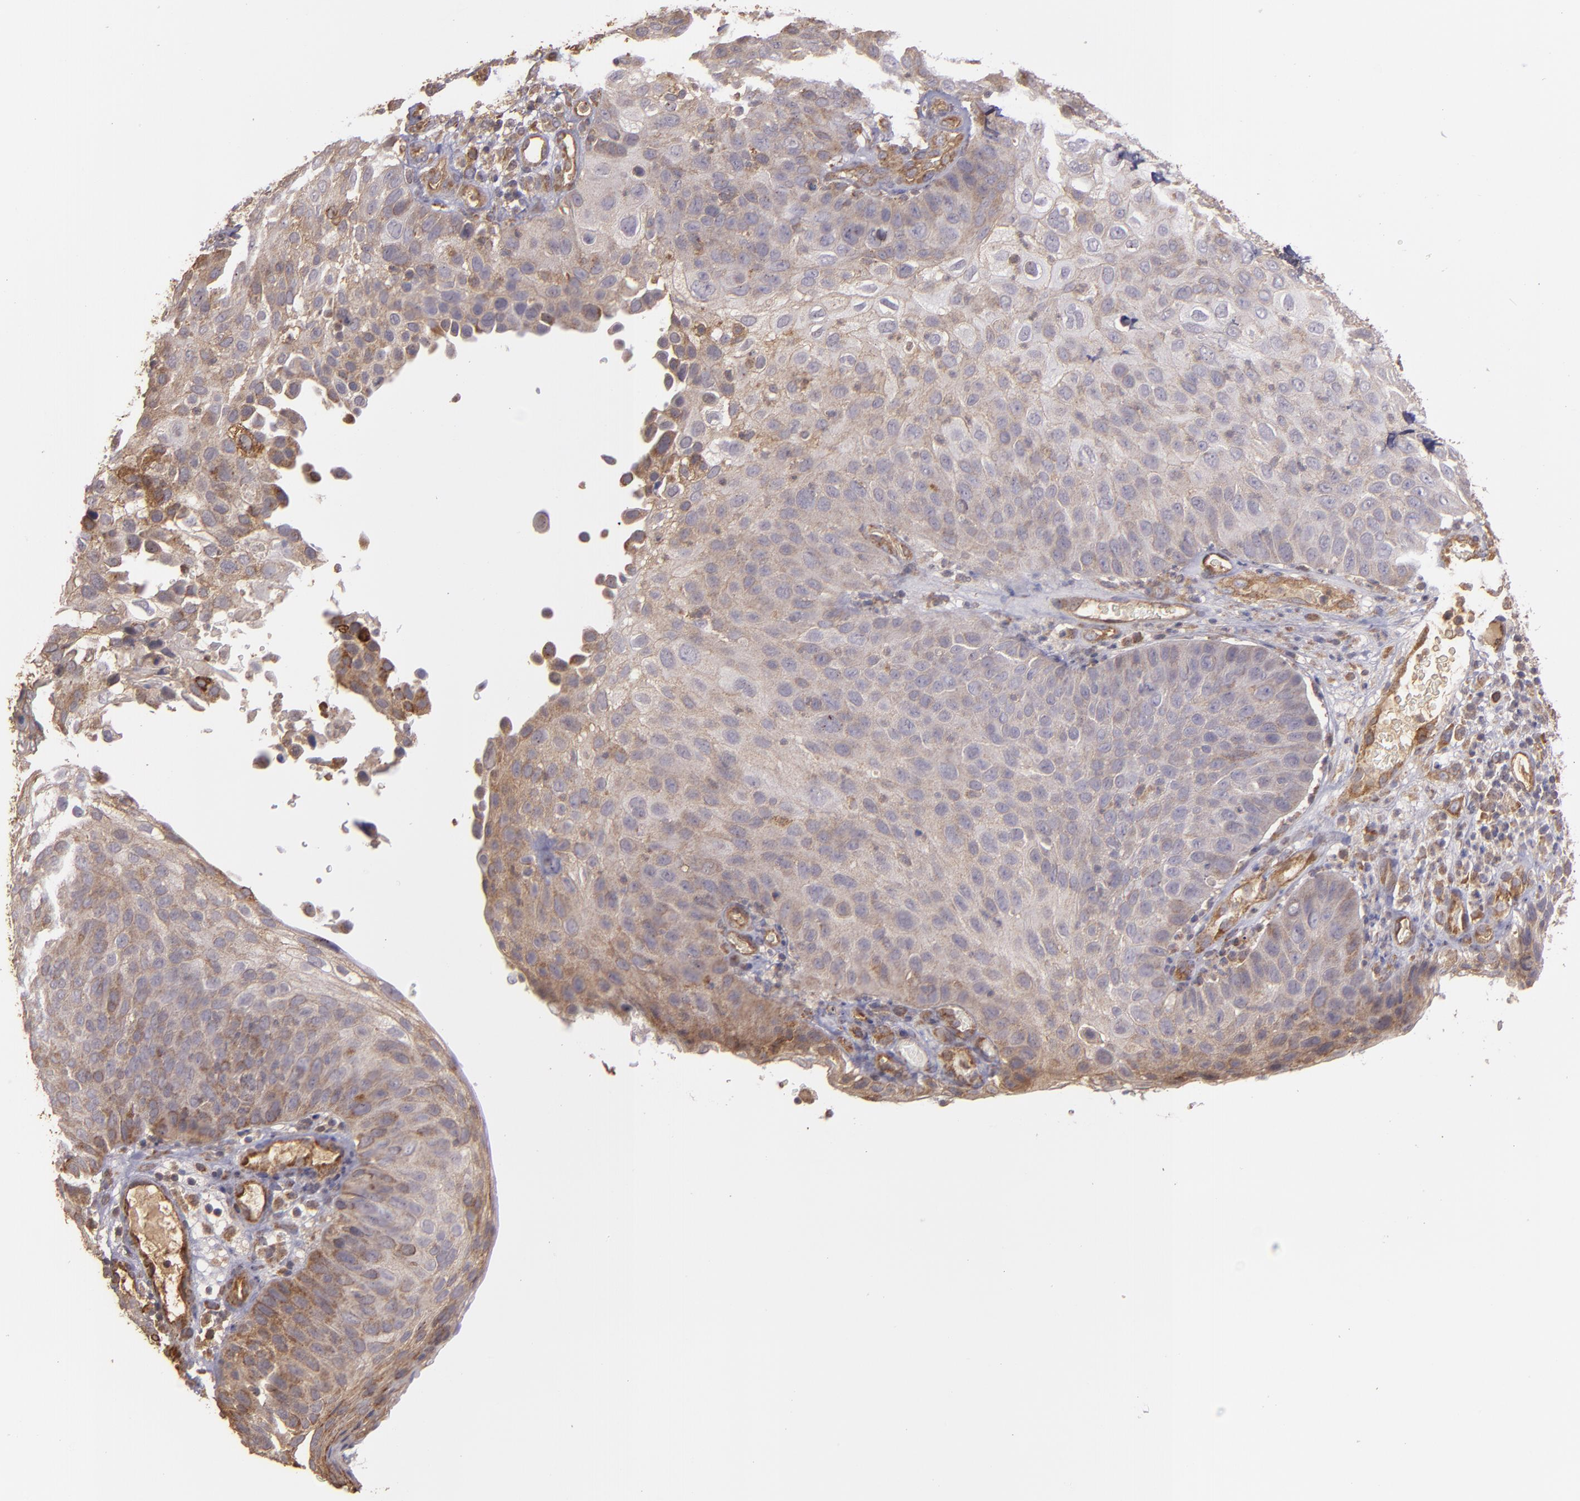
{"staining": {"intensity": "moderate", "quantity": ">75%", "location": "cytoplasmic/membranous"}, "tissue": "skin cancer", "cell_type": "Tumor cells", "image_type": "cancer", "snomed": [{"axis": "morphology", "description": "Squamous cell carcinoma, NOS"}, {"axis": "topography", "description": "Skin"}], "caption": "The image demonstrates a brown stain indicating the presence of a protein in the cytoplasmic/membranous of tumor cells in skin cancer (squamous cell carcinoma).", "gene": "ECE1", "patient": {"sex": "male", "age": 87}}